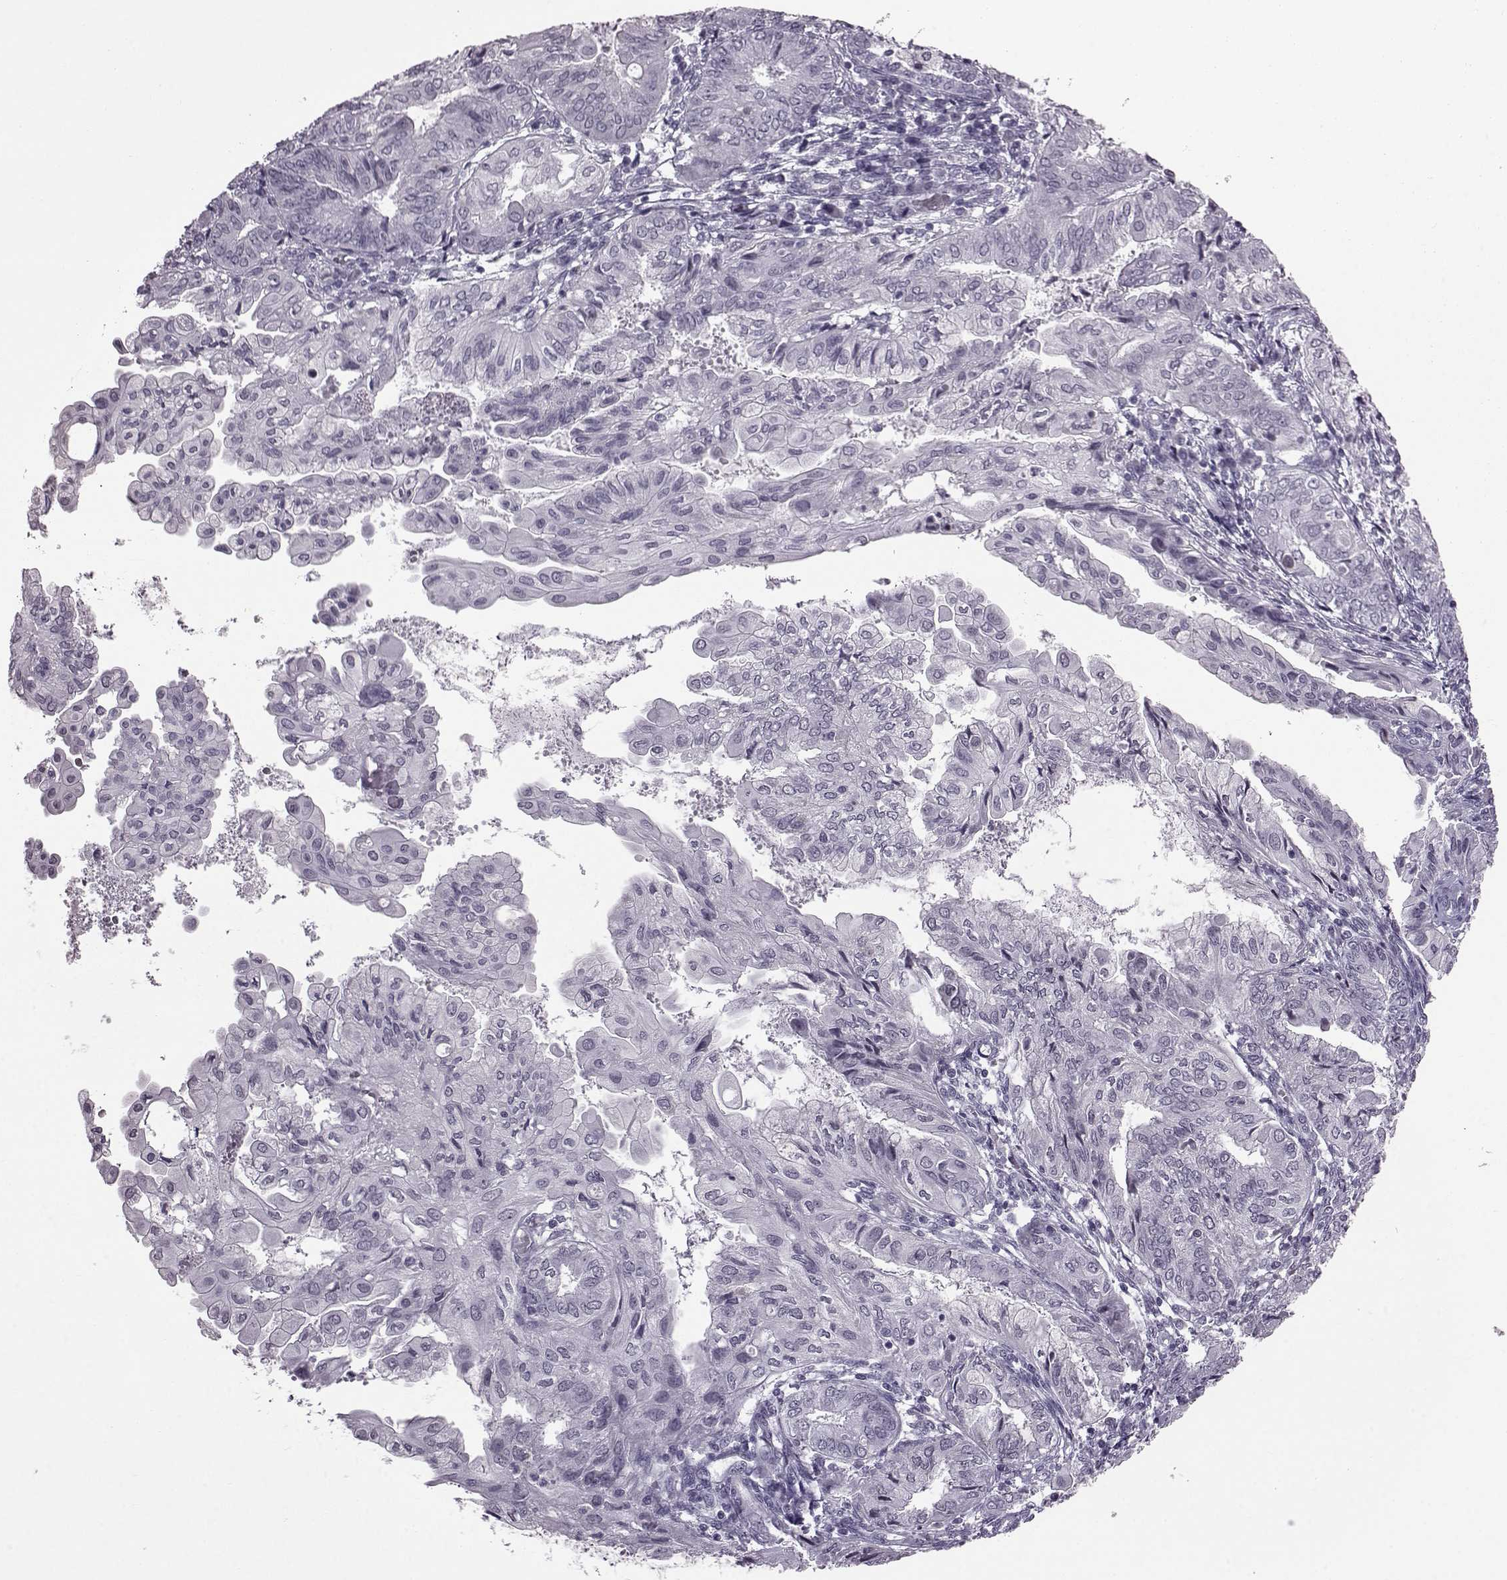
{"staining": {"intensity": "negative", "quantity": "none", "location": "none"}, "tissue": "endometrial cancer", "cell_type": "Tumor cells", "image_type": "cancer", "snomed": [{"axis": "morphology", "description": "Adenocarcinoma, NOS"}, {"axis": "topography", "description": "Endometrium"}], "caption": "IHC micrograph of human adenocarcinoma (endometrial) stained for a protein (brown), which displays no staining in tumor cells.", "gene": "SLC28A2", "patient": {"sex": "female", "age": 68}}